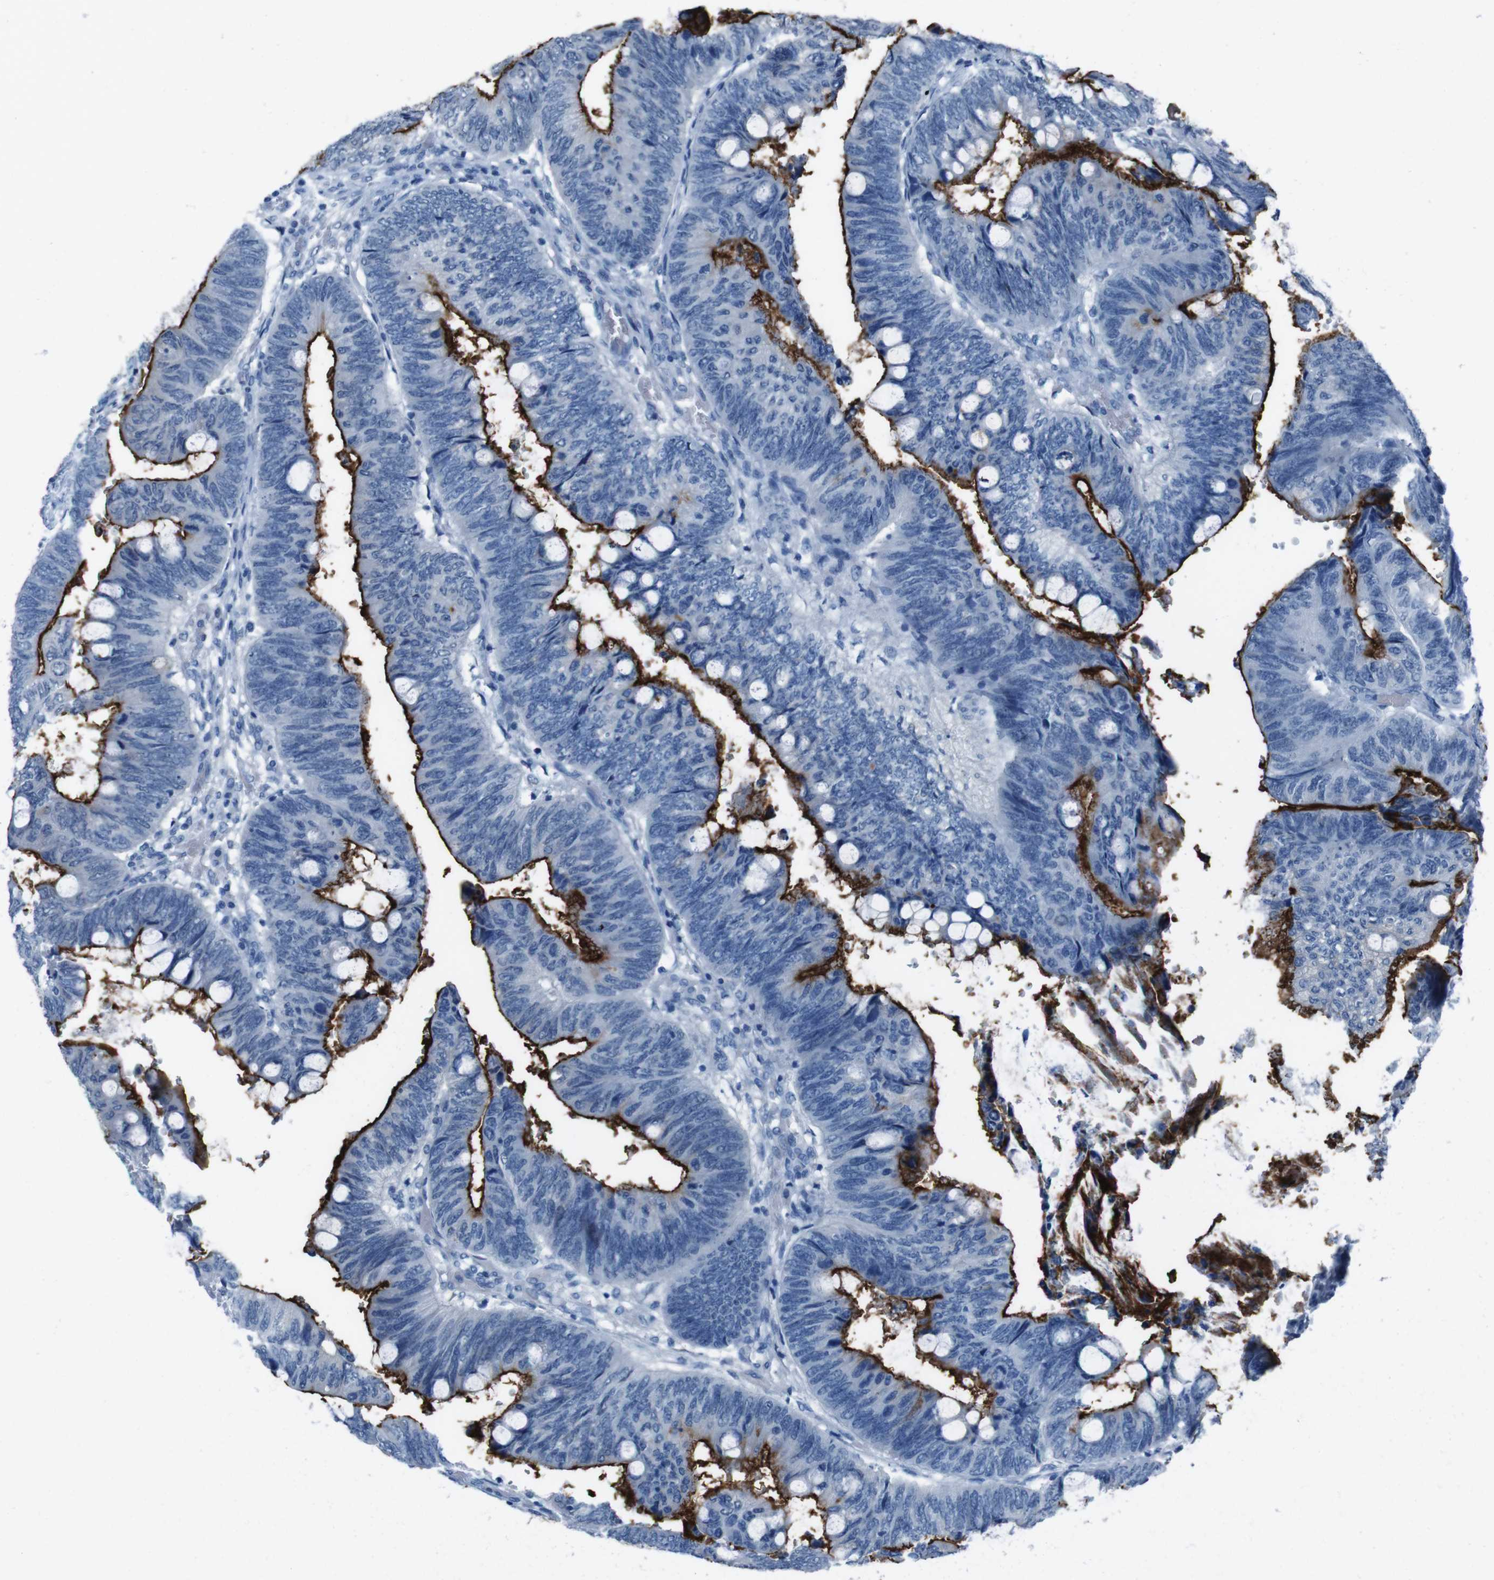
{"staining": {"intensity": "strong", "quantity": ">75%", "location": "cytoplasmic/membranous"}, "tissue": "colorectal cancer", "cell_type": "Tumor cells", "image_type": "cancer", "snomed": [{"axis": "morphology", "description": "Normal tissue, NOS"}, {"axis": "morphology", "description": "Adenocarcinoma, NOS"}, {"axis": "topography", "description": "Rectum"}, {"axis": "topography", "description": "Peripheral nerve tissue"}], "caption": "Protein expression analysis of colorectal adenocarcinoma reveals strong cytoplasmic/membranous staining in approximately >75% of tumor cells.", "gene": "CDHR2", "patient": {"sex": "male", "age": 92}}